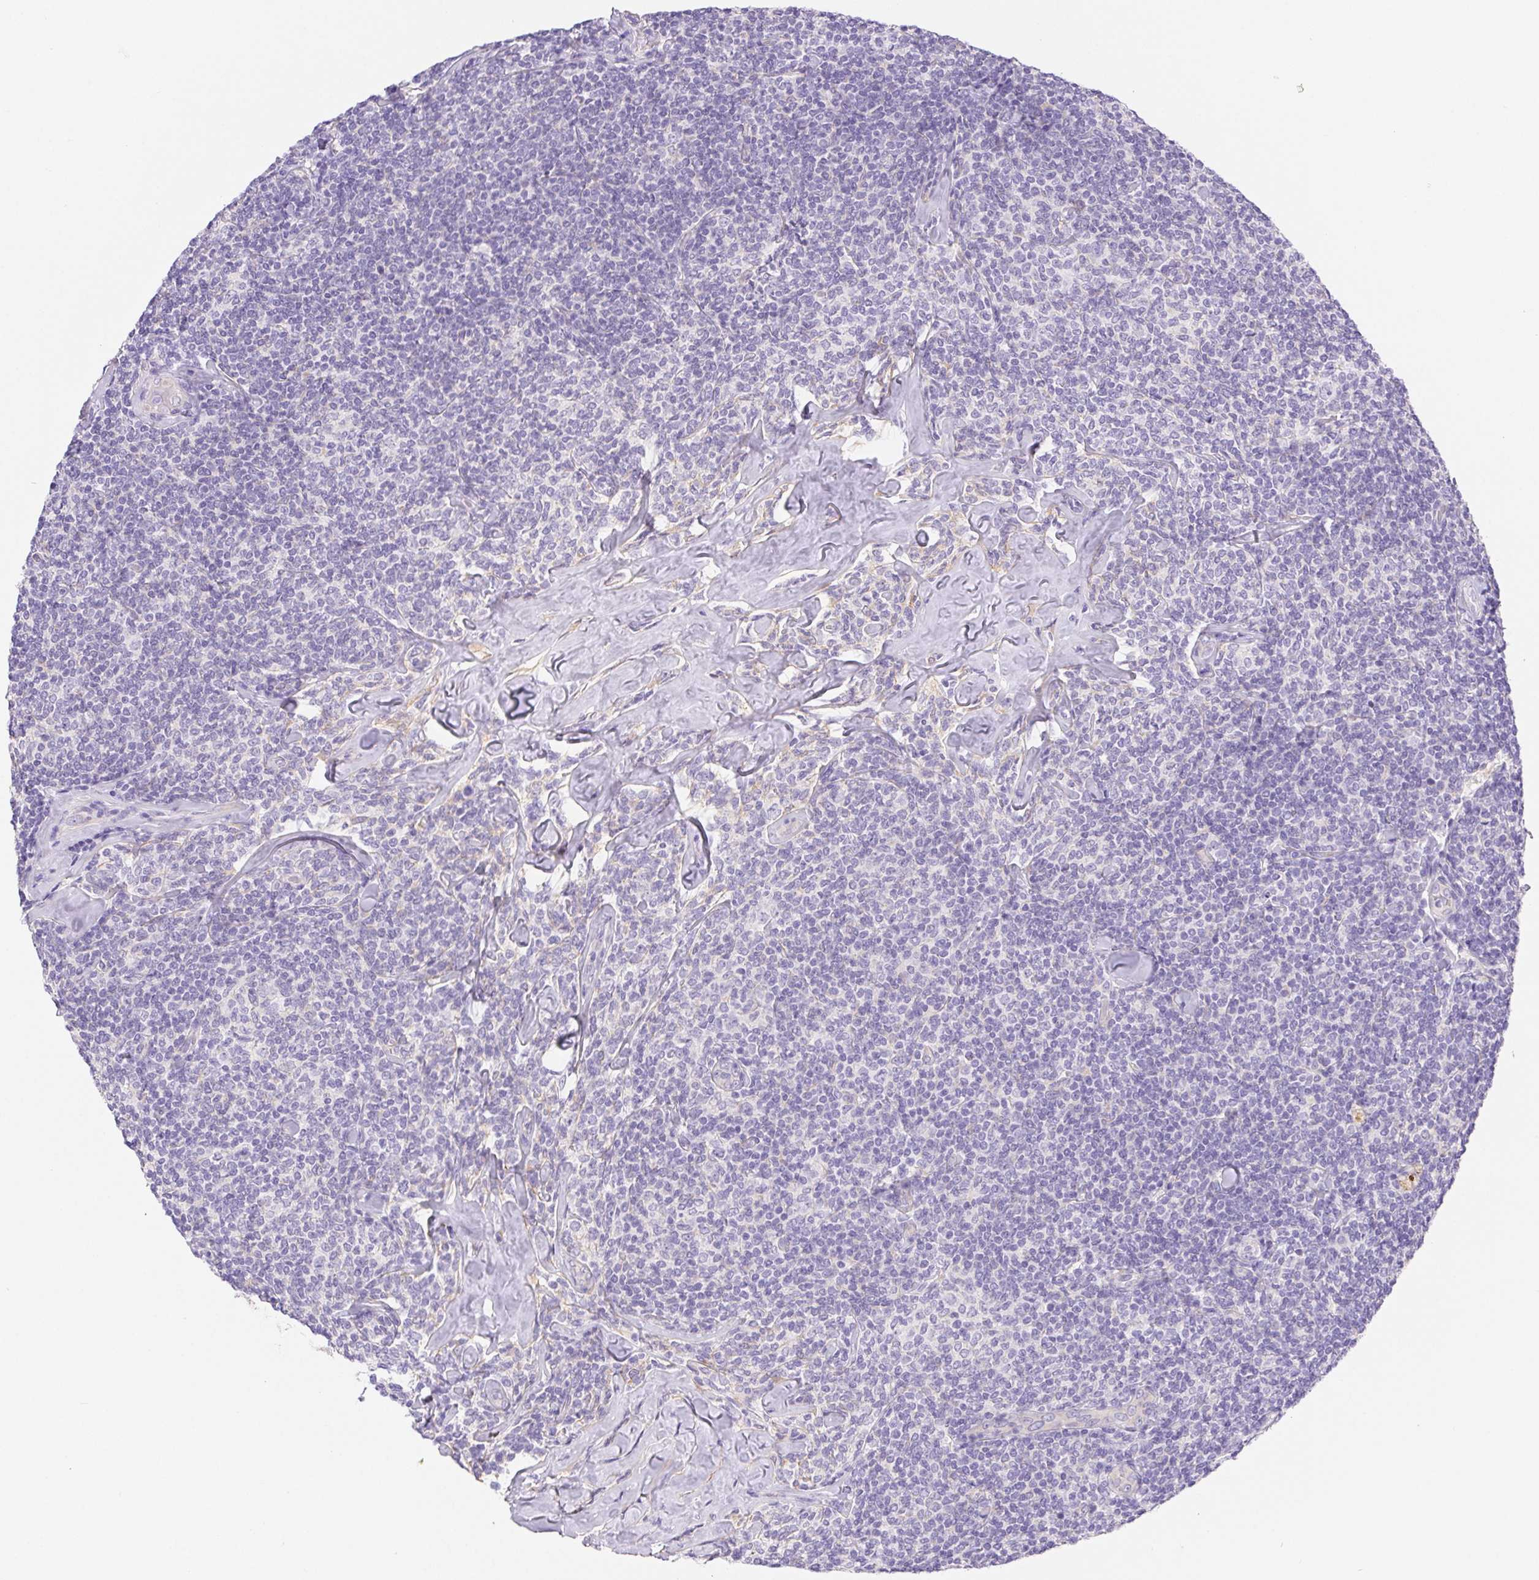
{"staining": {"intensity": "negative", "quantity": "none", "location": "none"}, "tissue": "lymphoma", "cell_type": "Tumor cells", "image_type": "cancer", "snomed": [{"axis": "morphology", "description": "Malignant lymphoma, non-Hodgkin's type, Low grade"}, {"axis": "topography", "description": "Lymph node"}], "caption": "This is an IHC photomicrograph of low-grade malignant lymphoma, non-Hodgkin's type. There is no staining in tumor cells.", "gene": "PNLIP", "patient": {"sex": "female", "age": 56}}